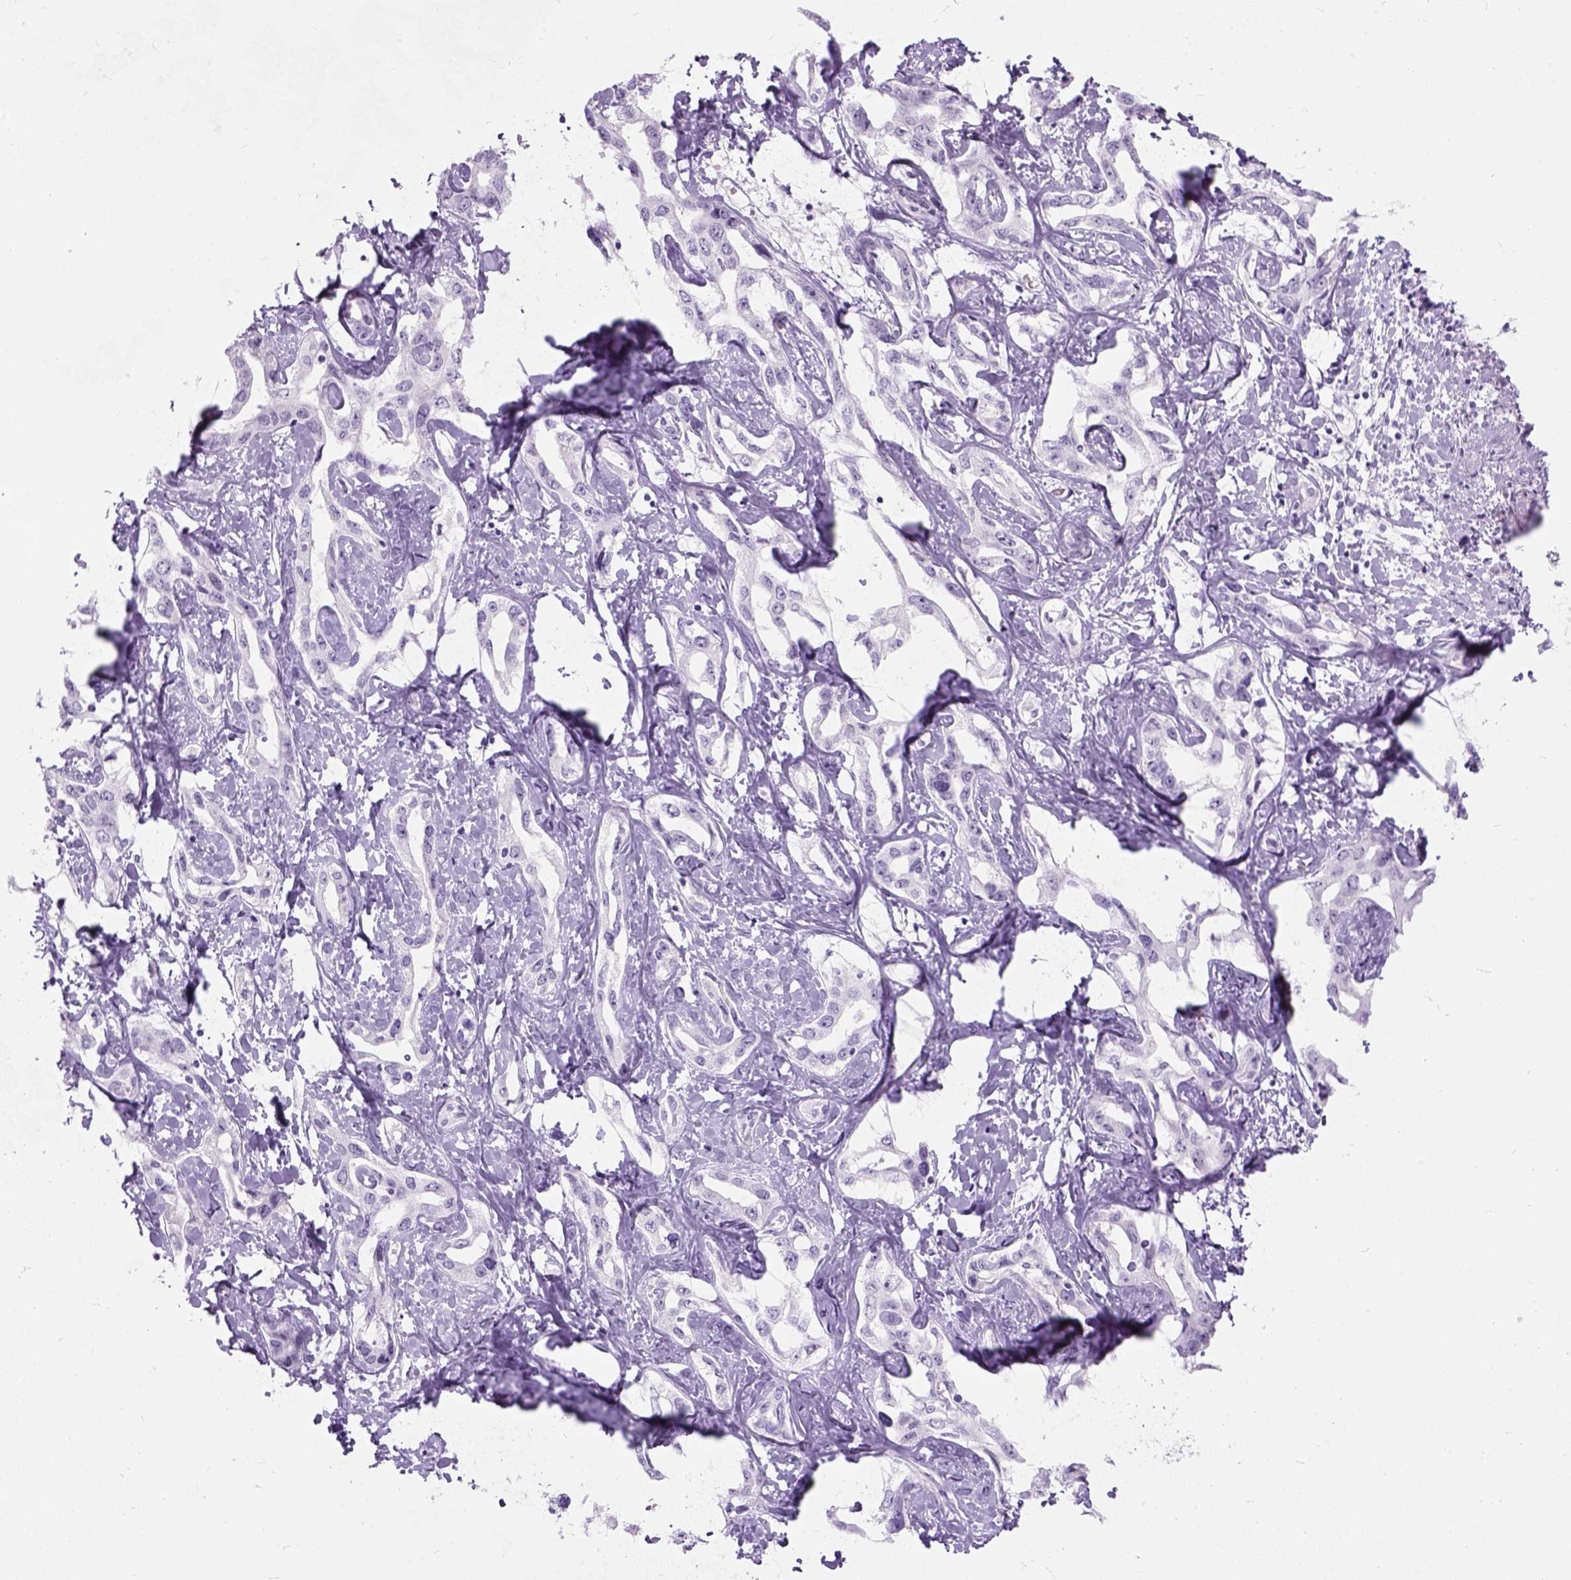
{"staining": {"intensity": "negative", "quantity": "none", "location": "none"}, "tissue": "liver cancer", "cell_type": "Tumor cells", "image_type": "cancer", "snomed": [{"axis": "morphology", "description": "Cholangiocarcinoma"}, {"axis": "topography", "description": "Liver"}], "caption": "Immunohistochemical staining of cholangiocarcinoma (liver) demonstrates no significant positivity in tumor cells. (DAB (3,3'-diaminobenzidine) IHC with hematoxylin counter stain).", "gene": "AXDND1", "patient": {"sex": "male", "age": 59}}